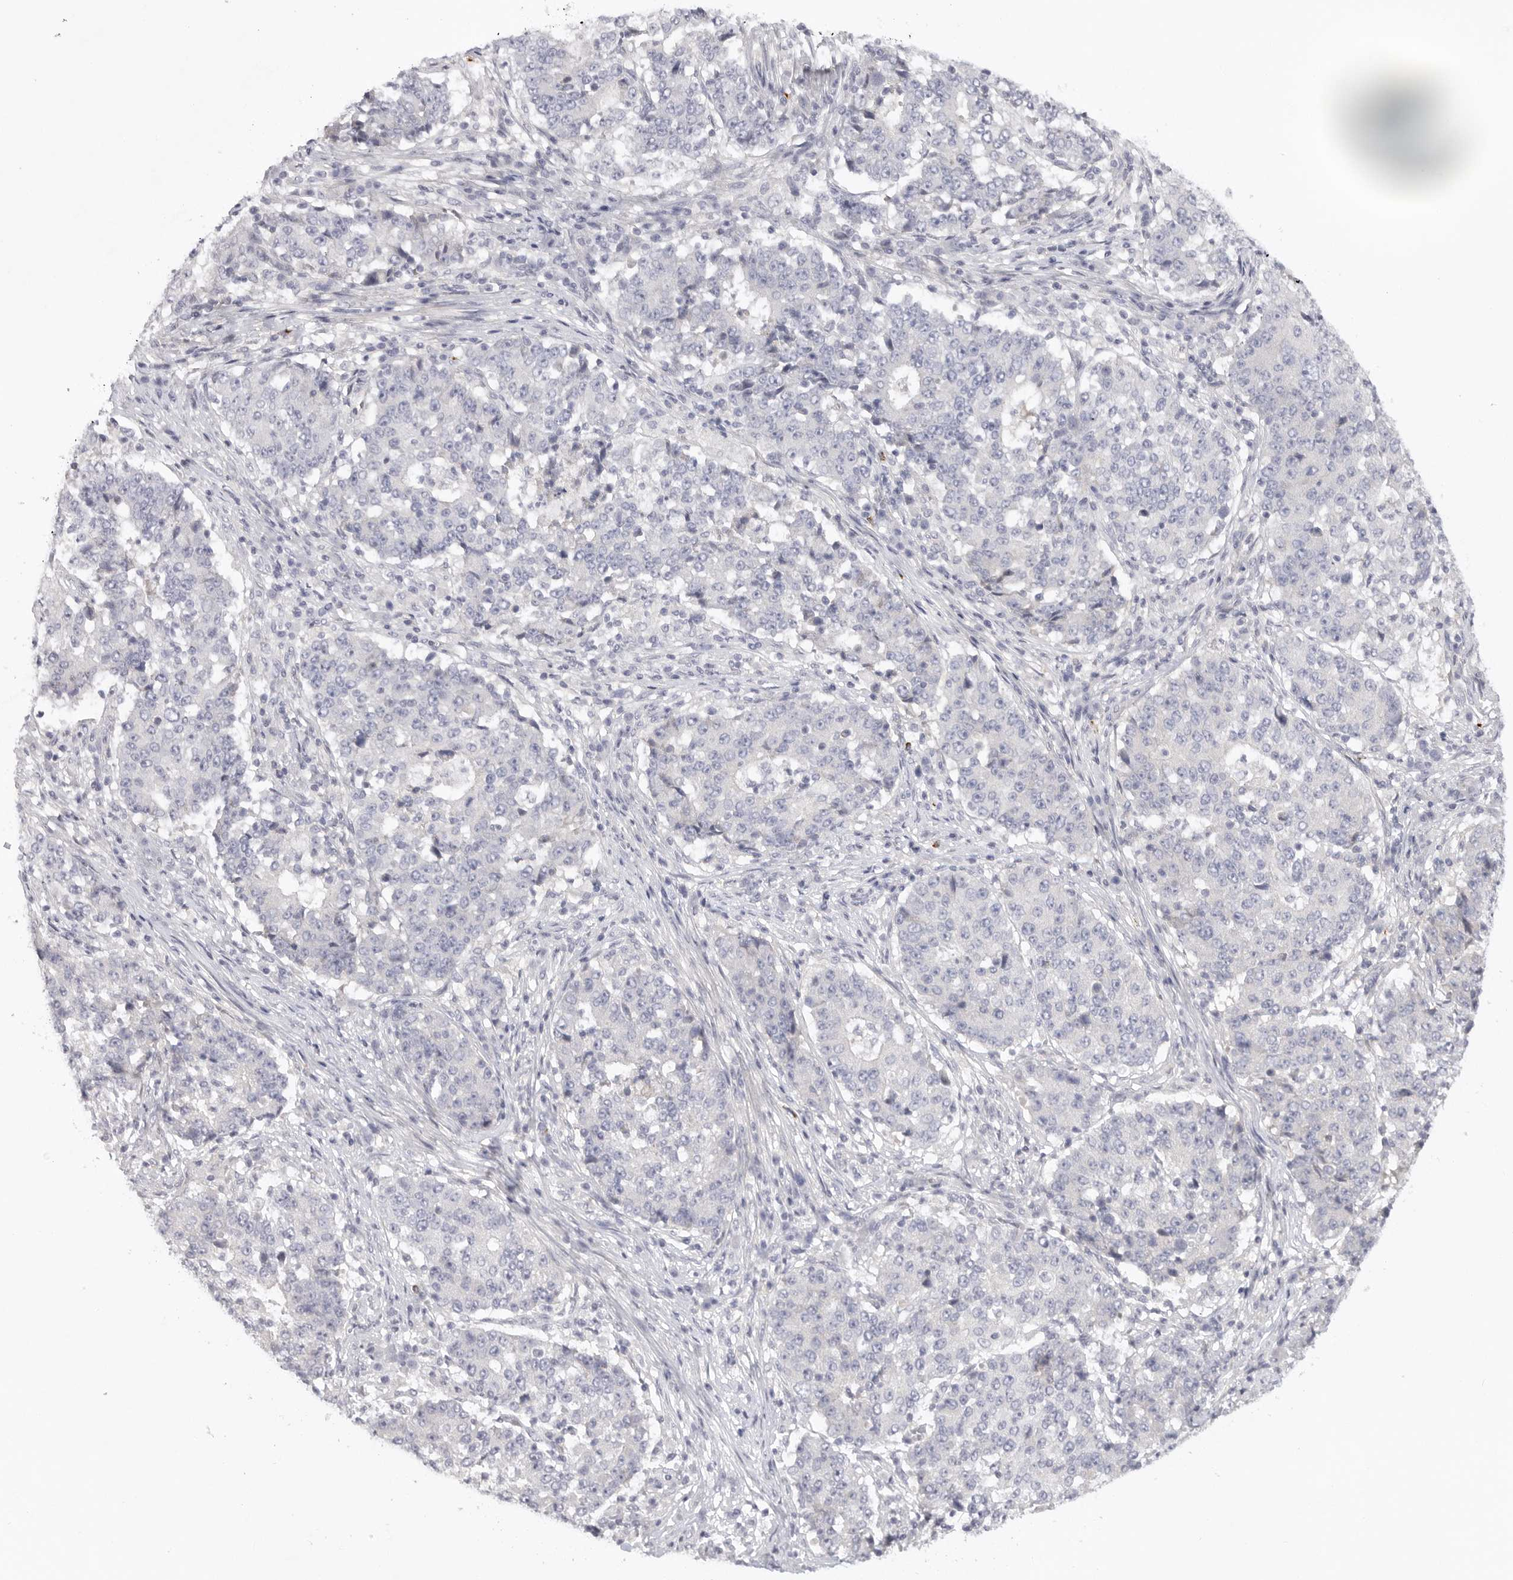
{"staining": {"intensity": "negative", "quantity": "none", "location": "none"}, "tissue": "stomach cancer", "cell_type": "Tumor cells", "image_type": "cancer", "snomed": [{"axis": "morphology", "description": "Adenocarcinoma, NOS"}, {"axis": "topography", "description": "Stomach"}], "caption": "A micrograph of human stomach cancer is negative for staining in tumor cells.", "gene": "ELP3", "patient": {"sex": "male", "age": 59}}